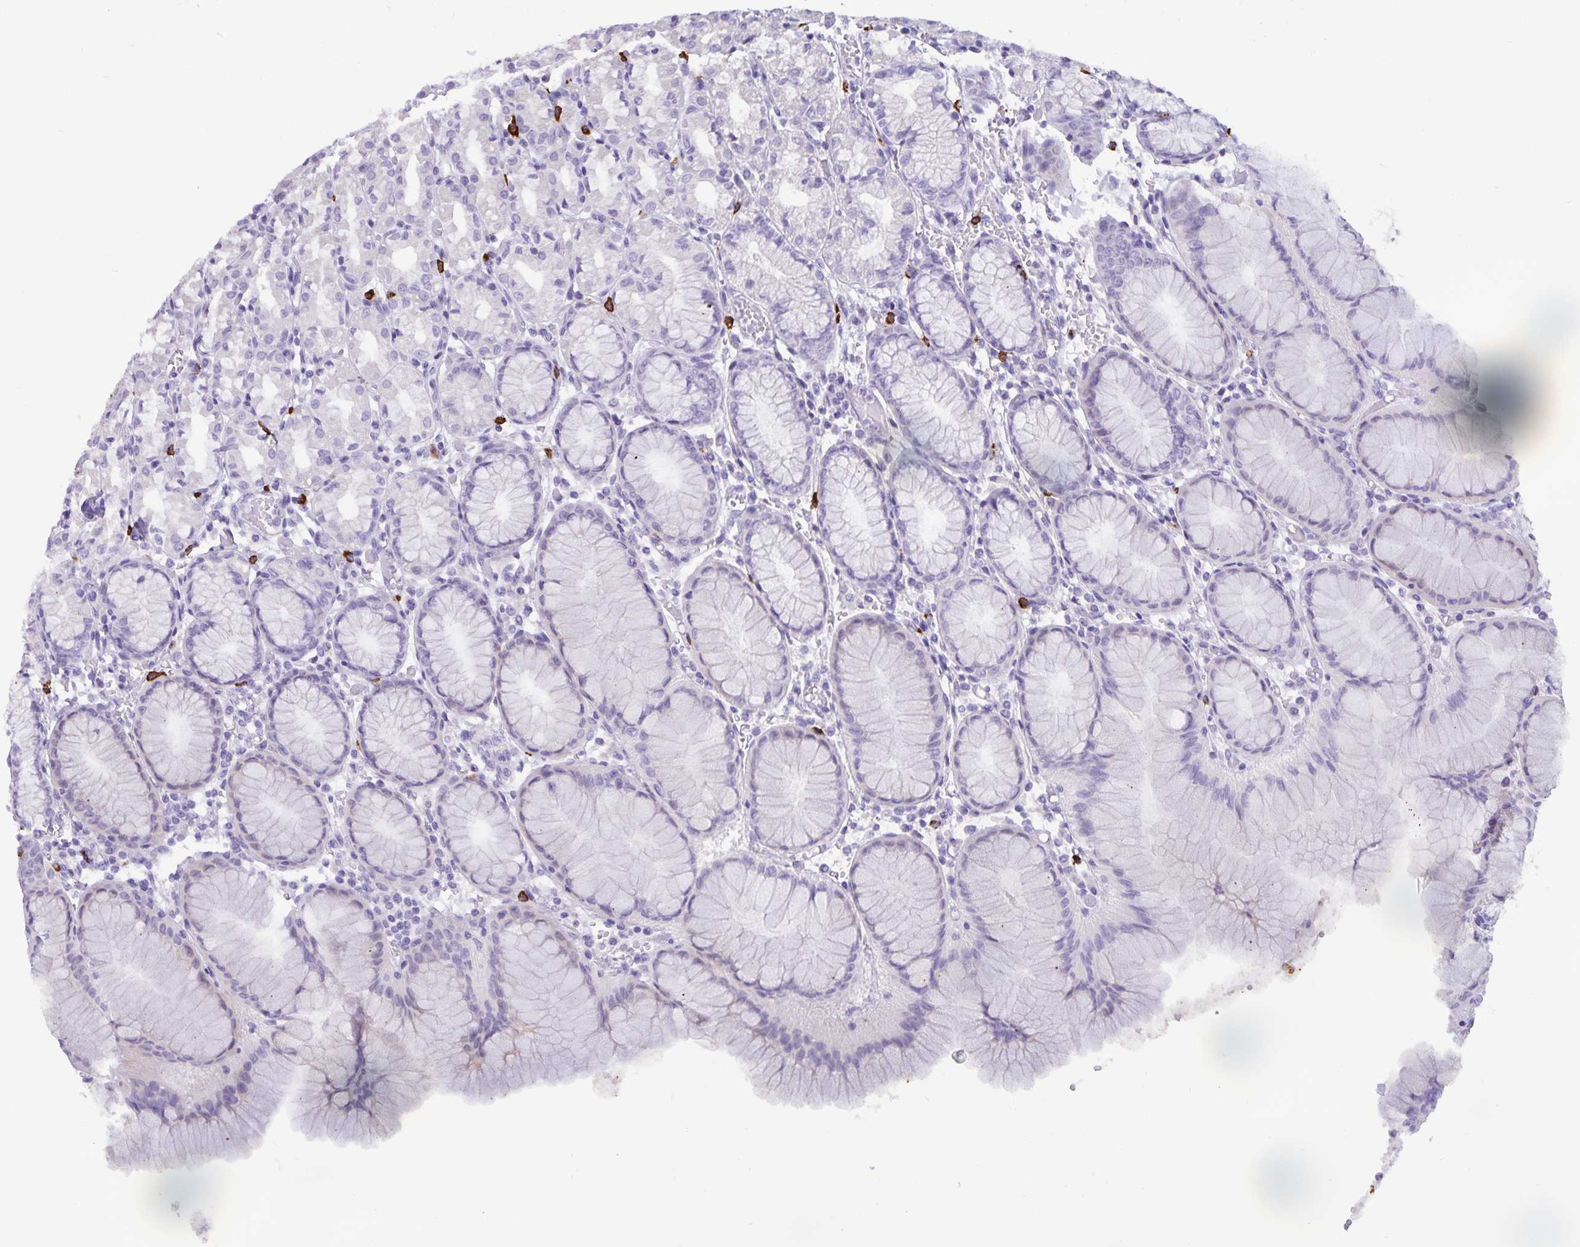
{"staining": {"intensity": "negative", "quantity": "none", "location": "none"}, "tissue": "stomach", "cell_type": "Glandular cells", "image_type": "normal", "snomed": [{"axis": "morphology", "description": "Normal tissue, NOS"}, {"axis": "topography", "description": "Stomach"}], "caption": "This is an immunohistochemistry (IHC) micrograph of benign human stomach. There is no positivity in glandular cells.", "gene": "IBTK", "patient": {"sex": "female", "age": 57}}